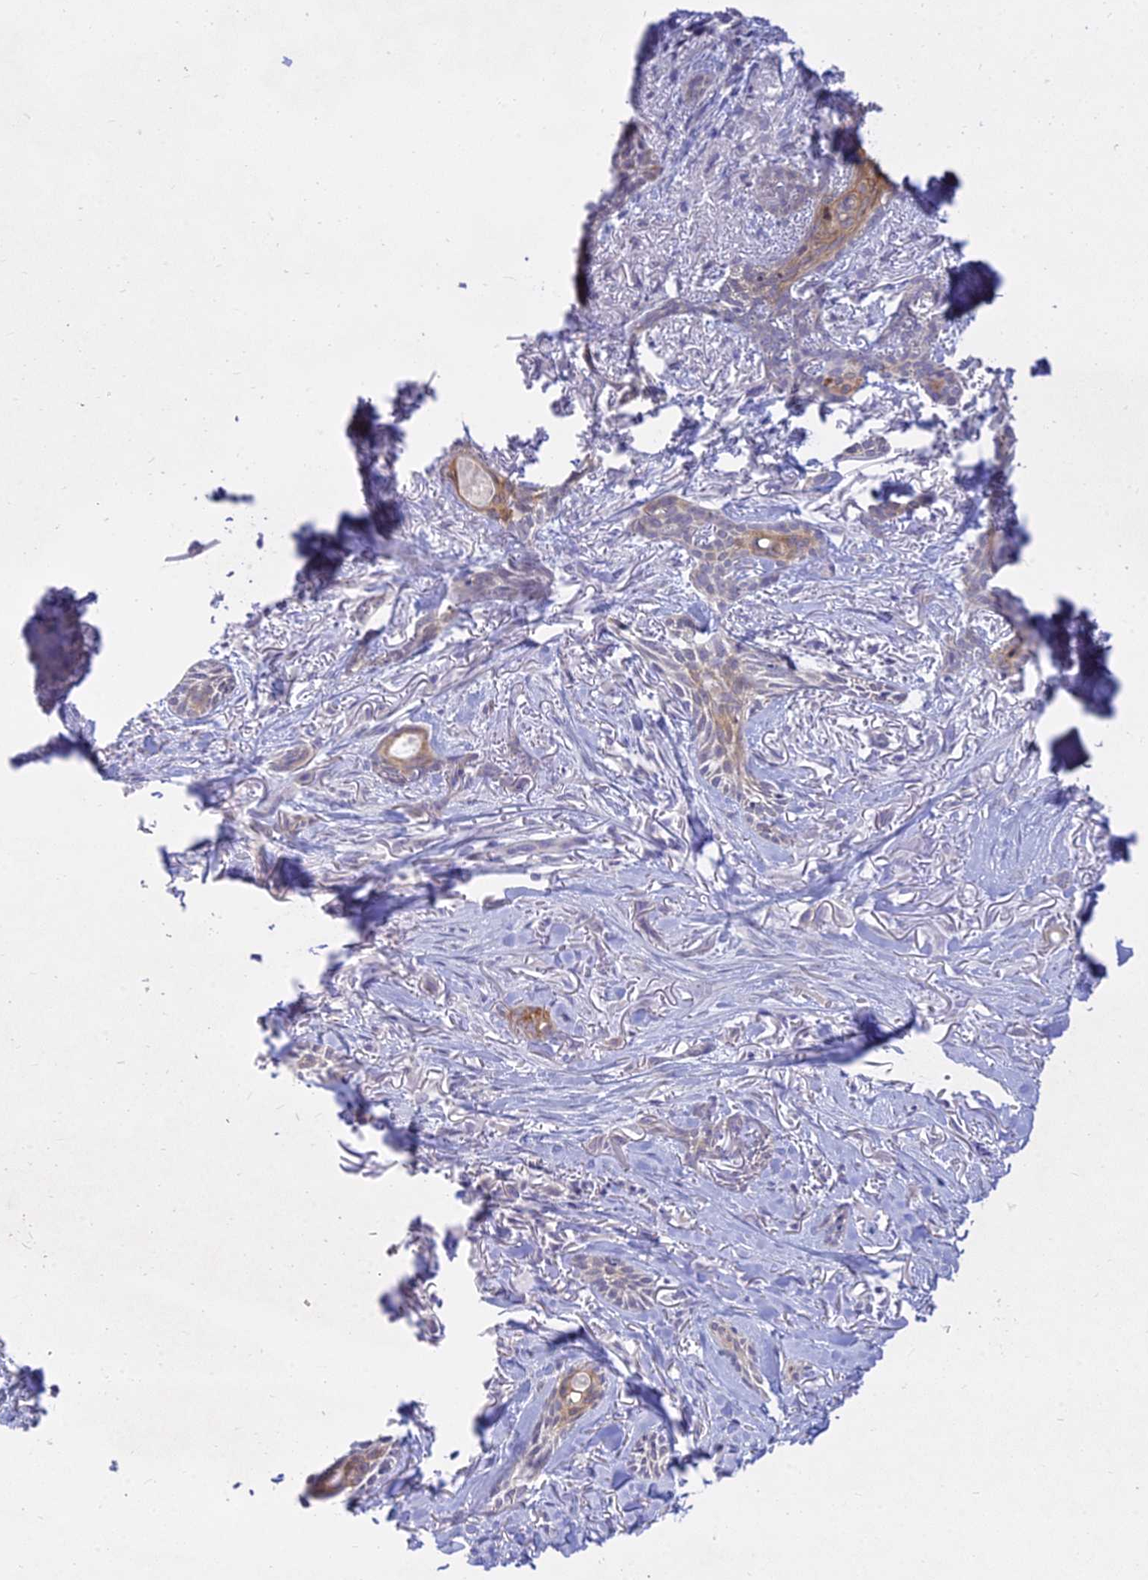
{"staining": {"intensity": "moderate", "quantity": "<25%", "location": "cytoplasmic/membranous"}, "tissue": "skin cancer", "cell_type": "Tumor cells", "image_type": "cancer", "snomed": [{"axis": "morphology", "description": "Basal cell carcinoma"}, {"axis": "topography", "description": "Skin"}], "caption": "This is an image of immunohistochemistry staining of skin cancer, which shows moderate expression in the cytoplasmic/membranous of tumor cells.", "gene": "TMEM40", "patient": {"sex": "female", "age": 59}}